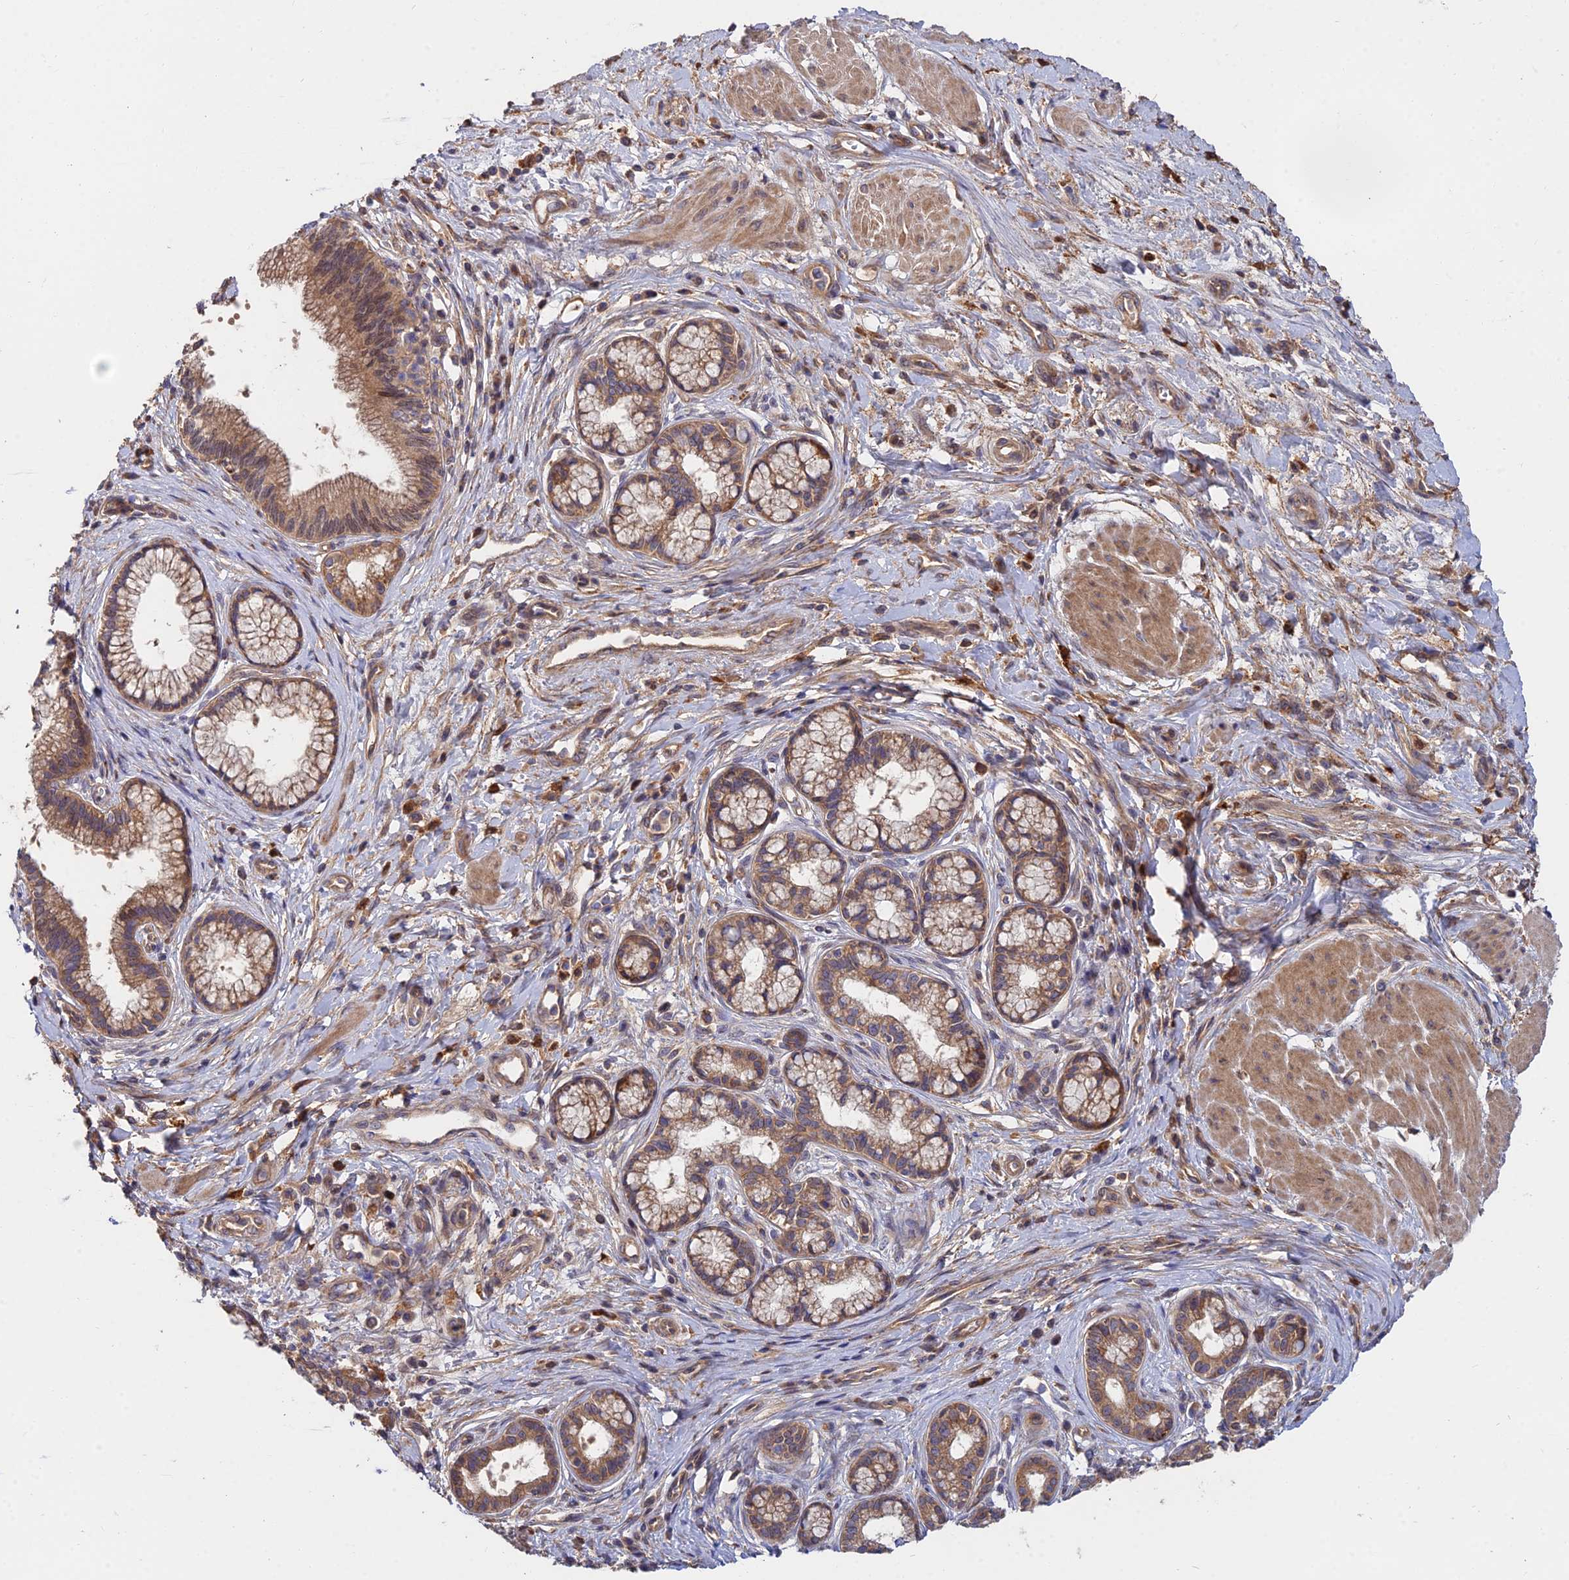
{"staining": {"intensity": "moderate", "quantity": ">75%", "location": "cytoplasmic/membranous"}, "tissue": "pancreatic cancer", "cell_type": "Tumor cells", "image_type": "cancer", "snomed": [{"axis": "morphology", "description": "Adenocarcinoma, NOS"}, {"axis": "topography", "description": "Pancreas"}], "caption": "There is medium levels of moderate cytoplasmic/membranous expression in tumor cells of pancreatic cancer, as demonstrated by immunohistochemical staining (brown color).", "gene": "CDC37L1", "patient": {"sex": "male", "age": 72}}